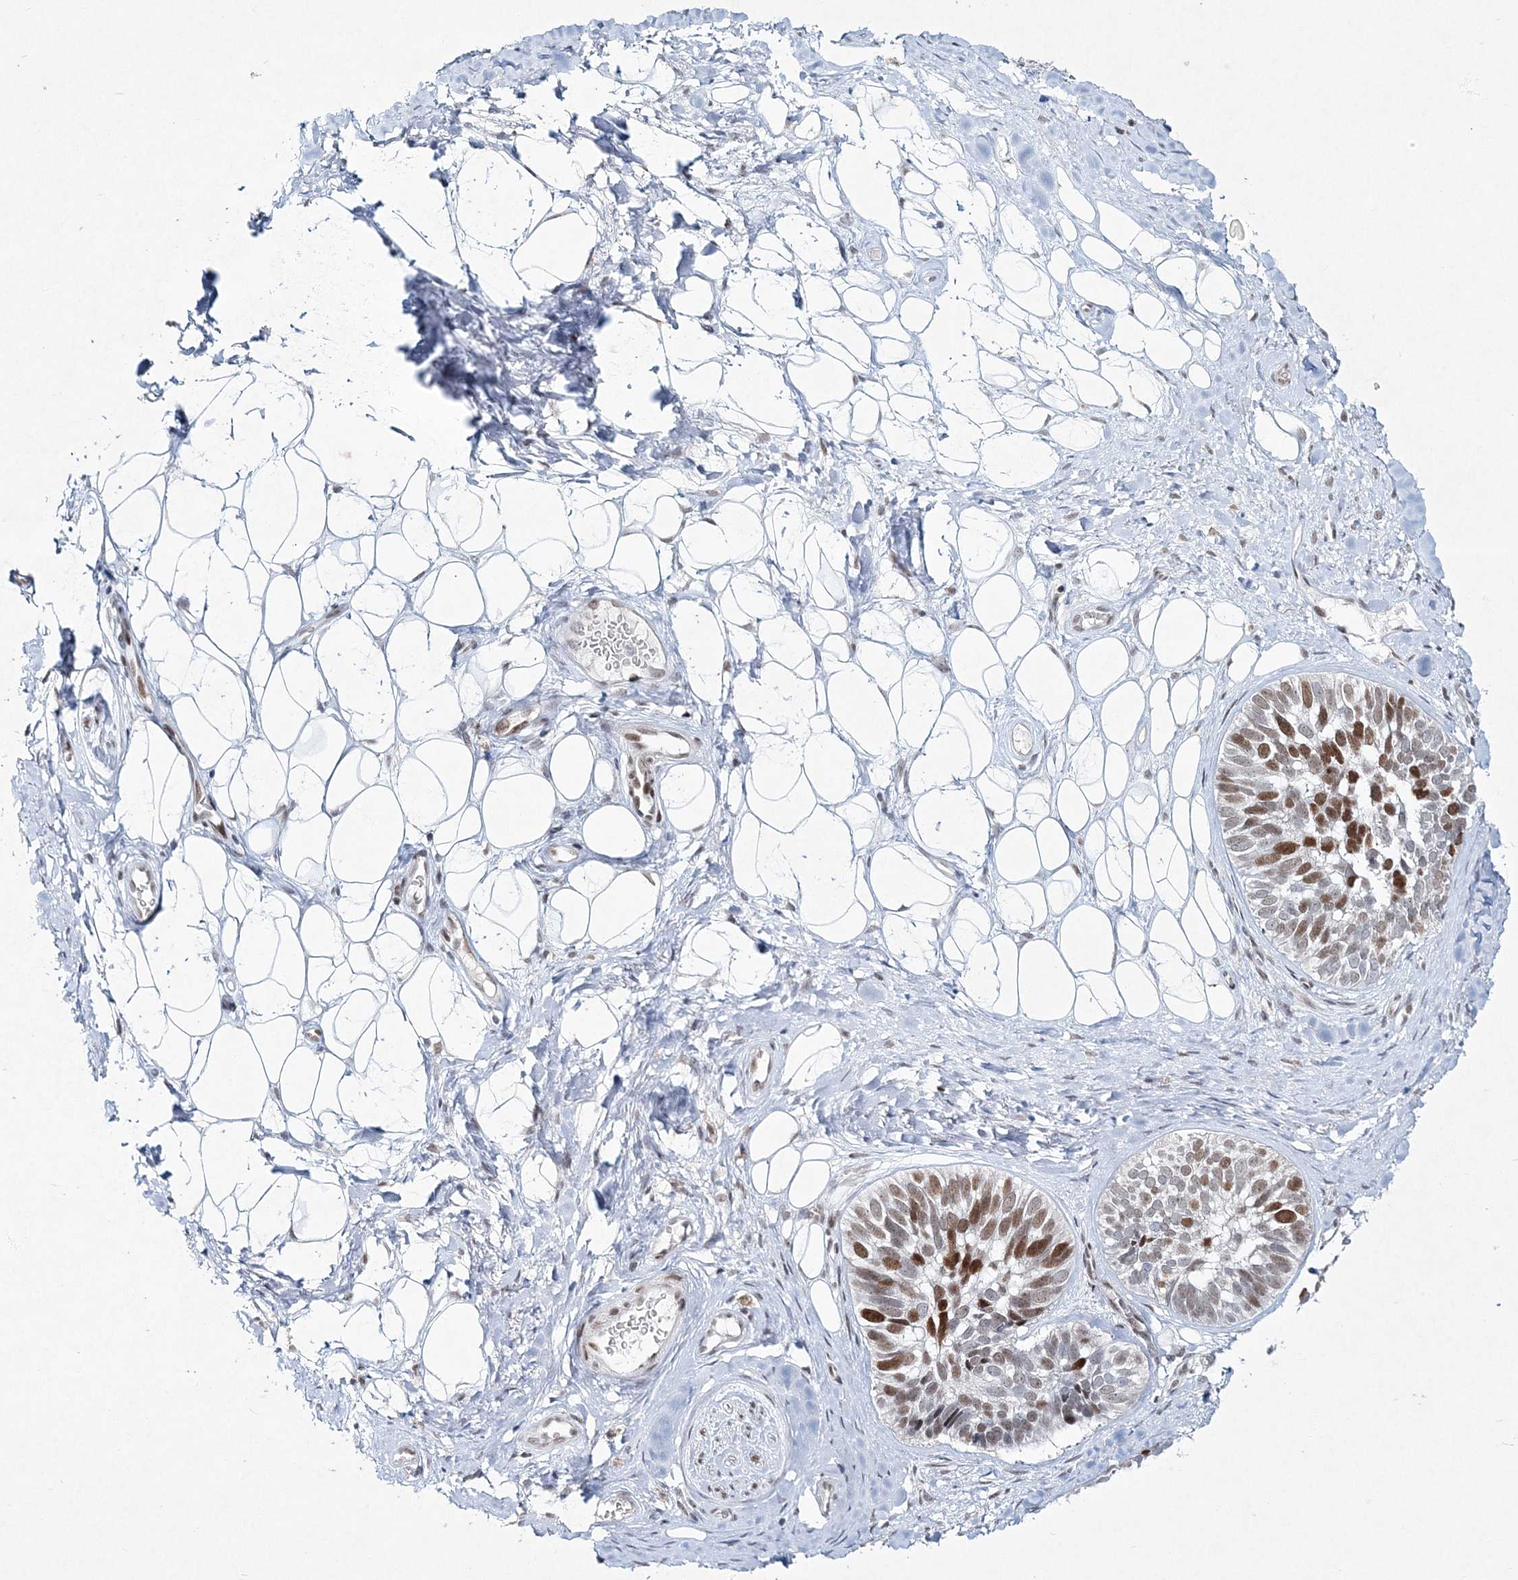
{"staining": {"intensity": "moderate", "quantity": ">75%", "location": "nuclear"}, "tissue": "skin cancer", "cell_type": "Tumor cells", "image_type": "cancer", "snomed": [{"axis": "morphology", "description": "Basal cell carcinoma"}, {"axis": "topography", "description": "Skin"}], "caption": "DAB immunohistochemical staining of human skin basal cell carcinoma reveals moderate nuclear protein positivity in about >75% of tumor cells. The protein is stained brown, and the nuclei are stained in blue (DAB (3,3'-diaminobenzidine) IHC with brightfield microscopy, high magnification).", "gene": "LRRFIP2", "patient": {"sex": "male", "age": 62}}